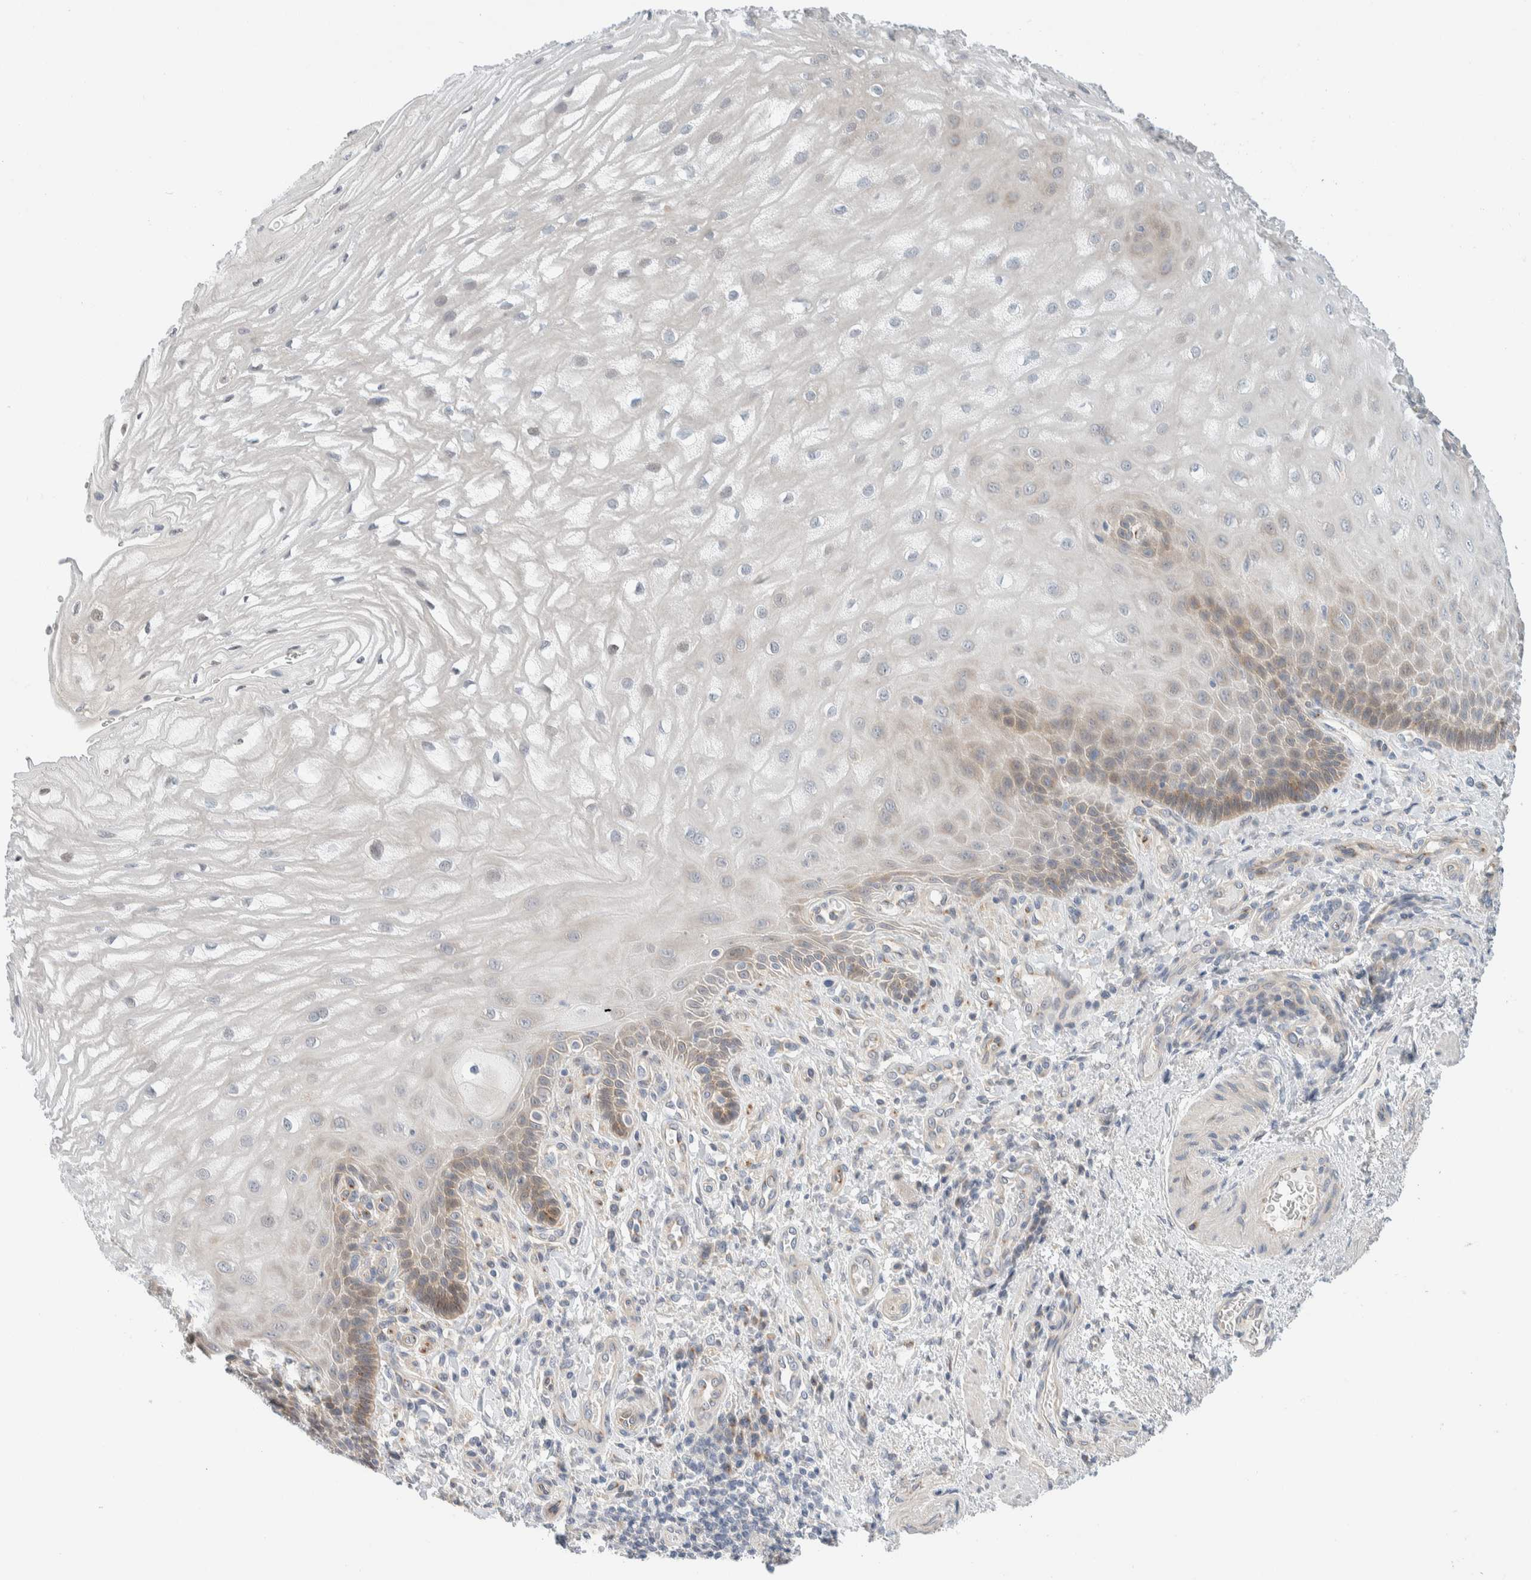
{"staining": {"intensity": "moderate", "quantity": "<25%", "location": "cytoplasmic/membranous"}, "tissue": "esophagus", "cell_type": "Squamous epithelial cells", "image_type": "normal", "snomed": [{"axis": "morphology", "description": "Normal tissue, NOS"}, {"axis": "topography", "description": "Esophagus"}], "caption": "Protein analysis of benign esophagus reveals moderate cytoplasmic/membranous expression in about <25% of squamous epithelial cells.", "gene": "TMEM184B", "patient": {"sex": "male", "age": 54}}